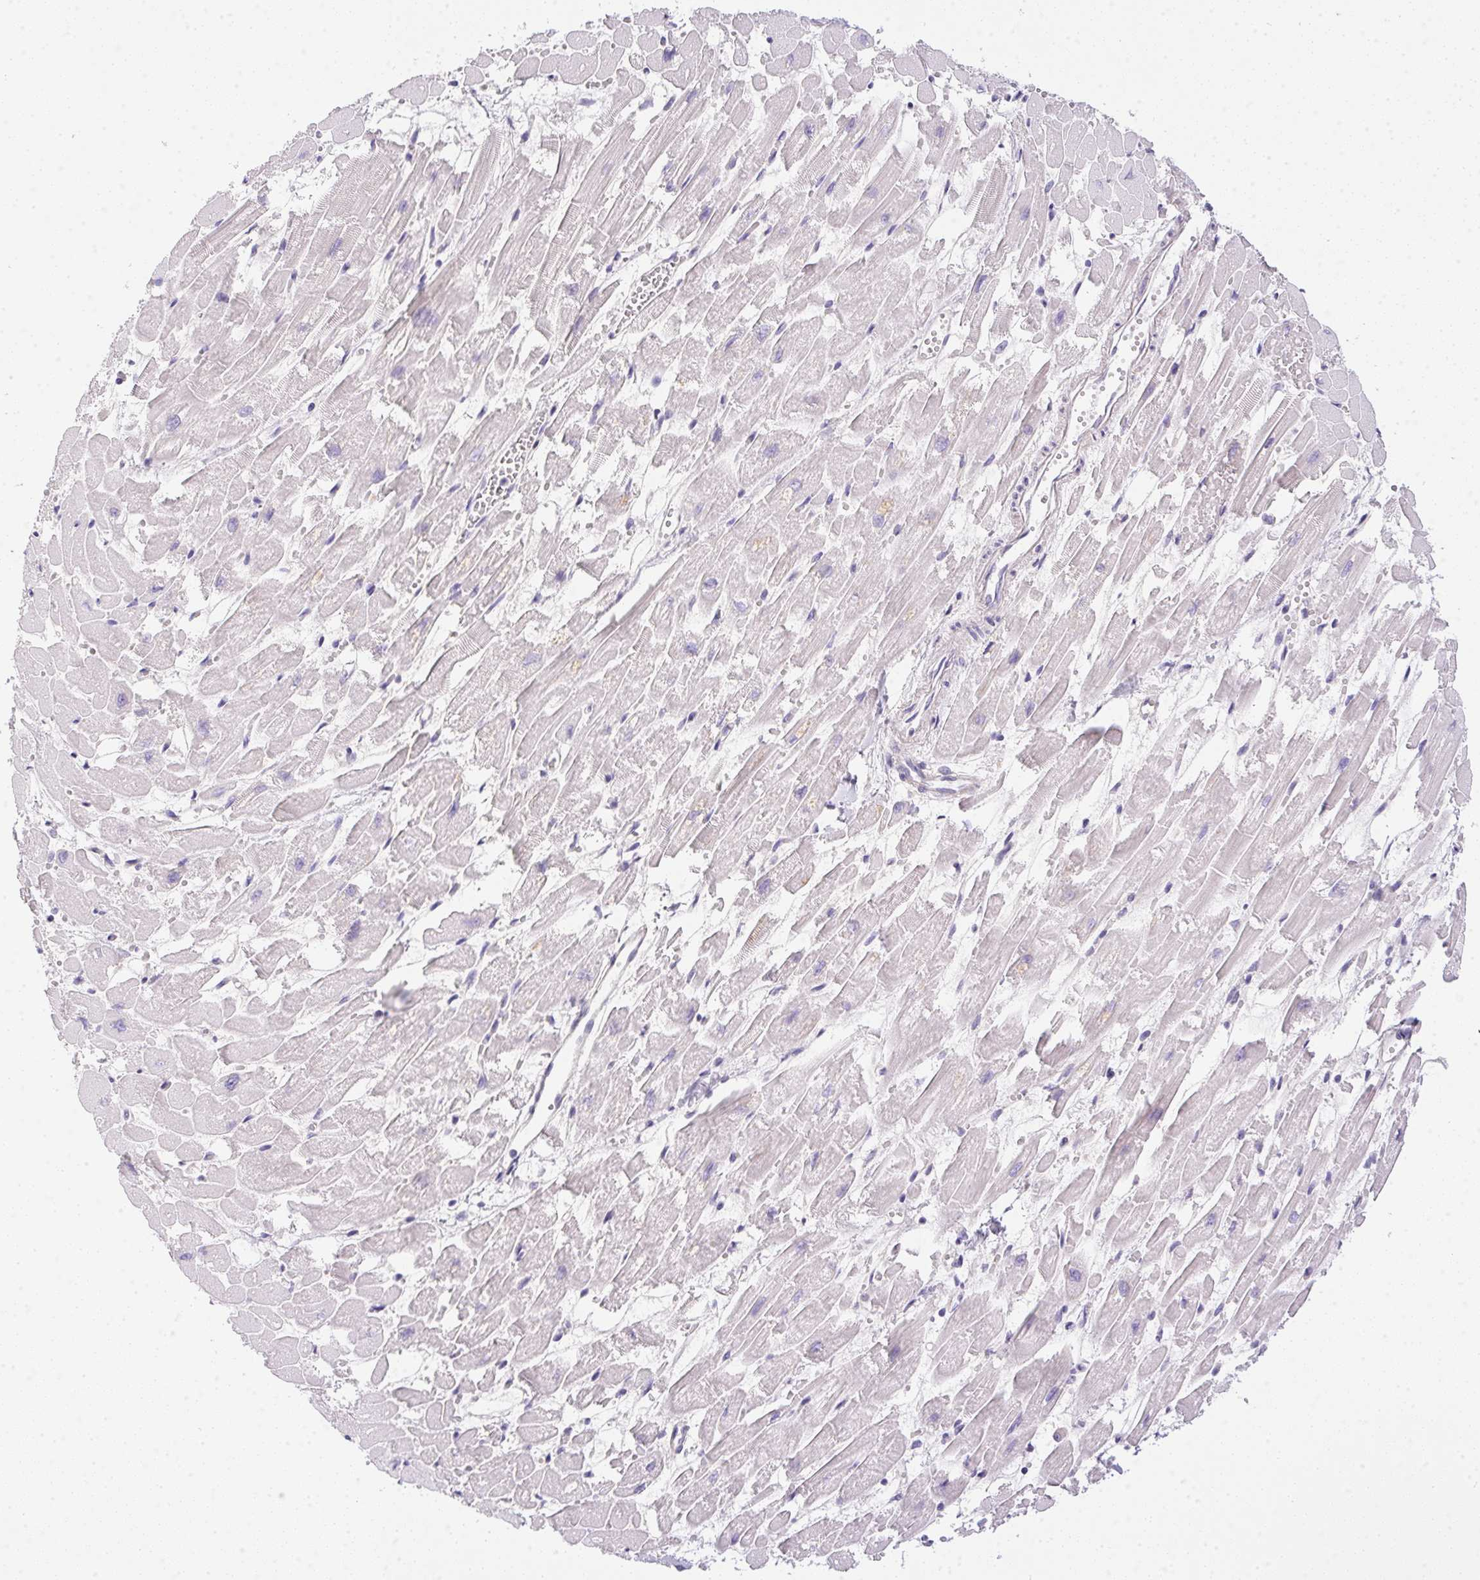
{"staining": {"intensity": "negative", "quantity": "none", "location": "none"}, "tissue": "heart muscle", "cell_type": "Cardiomyocytes", "image_type": "normal", "snomed": [{"axis": "morphology", "description": "Normal tissue, NOS"}, {"axis": "topography", "description": "Heart"}], "caption": "Cardiomyocytes show no significant expression in unremarkable heart muscle.", "gene": "SLC17A7", "patient": {"sex": "female", "age": 52}}